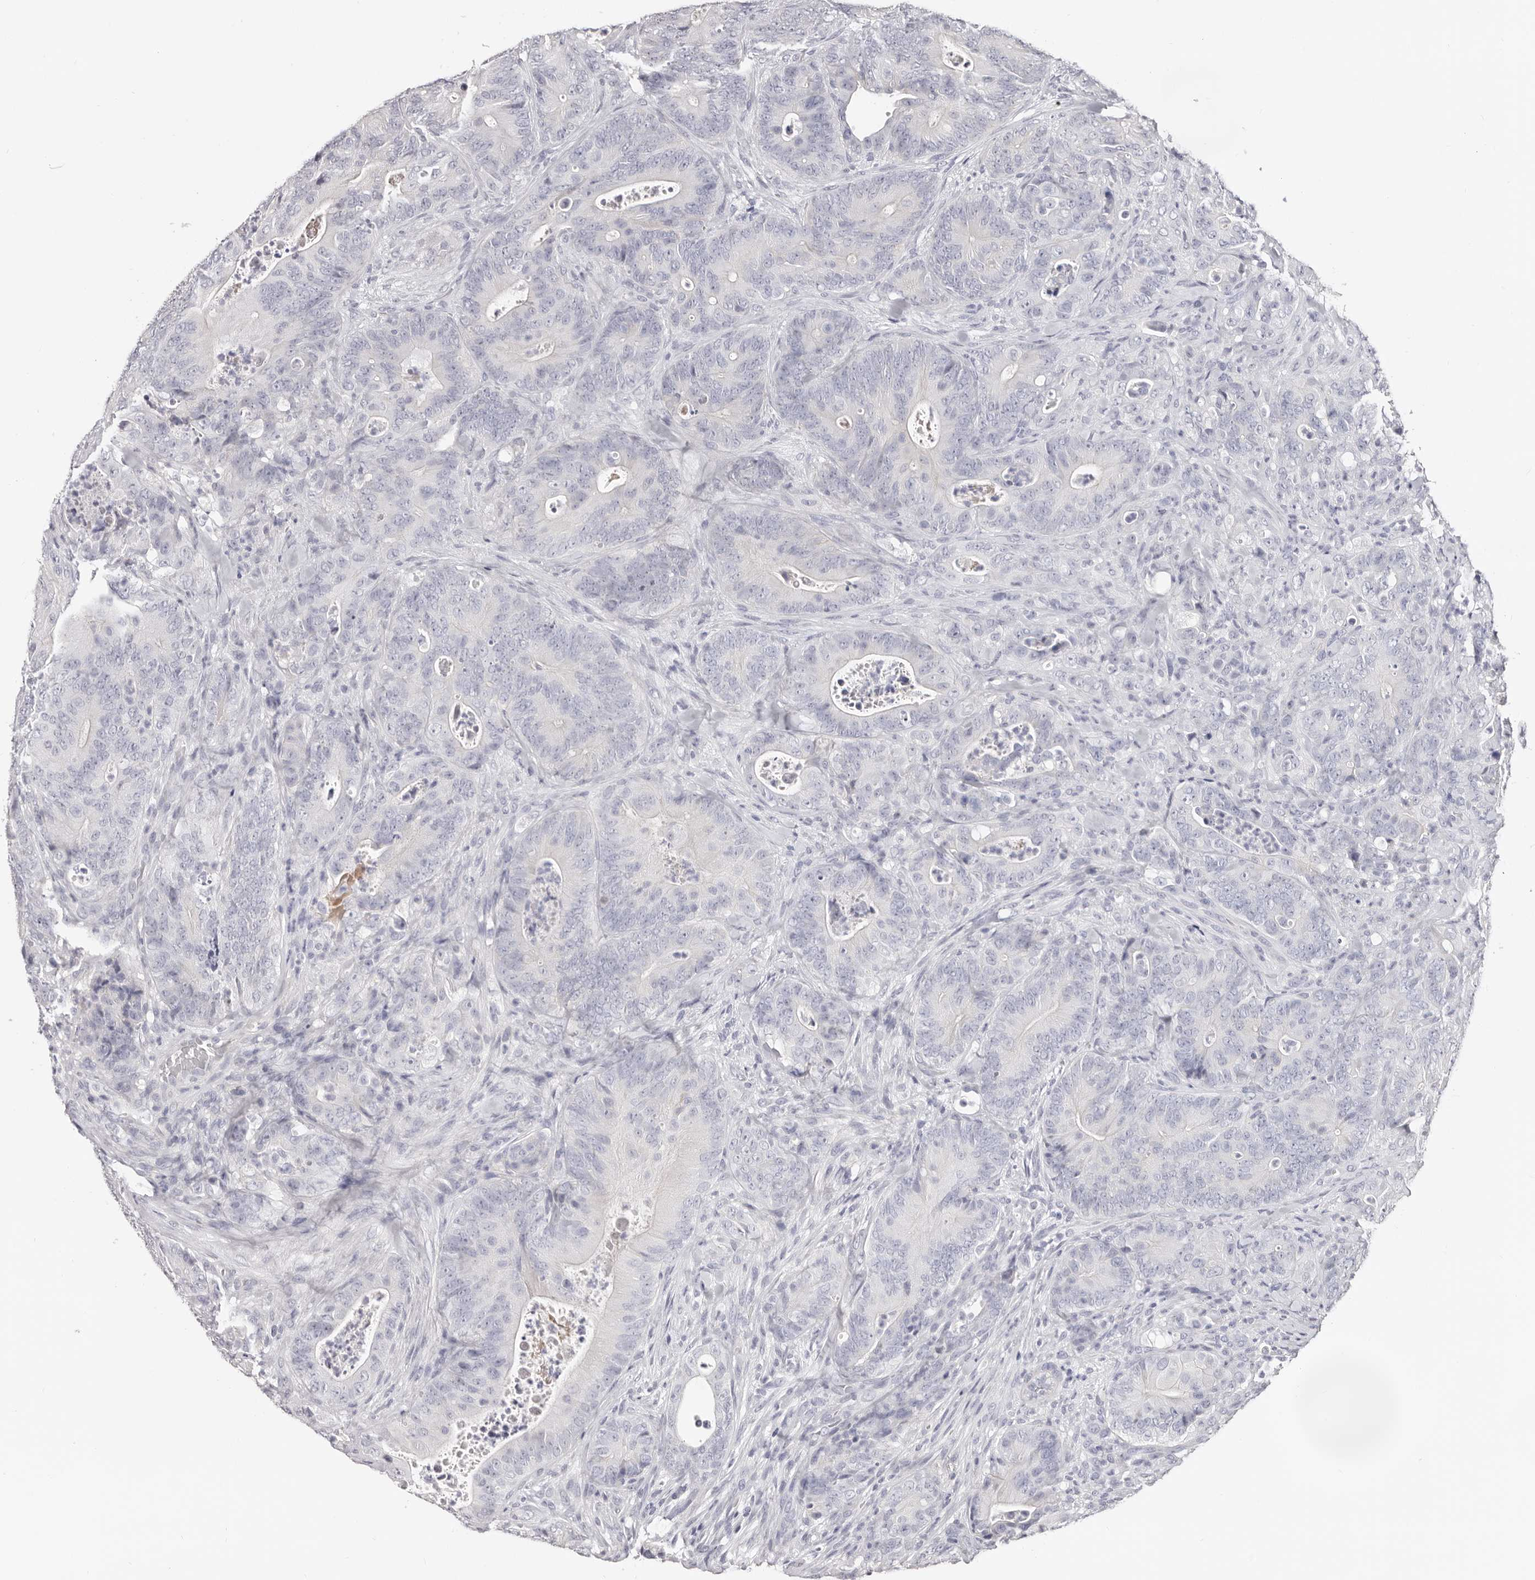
{"staining": {"intensity": "negative", "quantity": "none", "location": "none"}, "tissue": "colorectal cancer", "cell_type": "Tumor cells", "image_type": "cancer", "snomed": [{"axis": "morphology", "description": "Normal tissue, NOS"}, {"axis": "topography", "description": "Colon"}], "caption": "Colorectal cancer was stained to show a protein in brown. There is no significant positivity in tumor cells. (Immunohistochemistry, brightfield microscopy, high magnification).", "gene": "AKNAD1", "patient": {"sex": "female", "age": 82}}